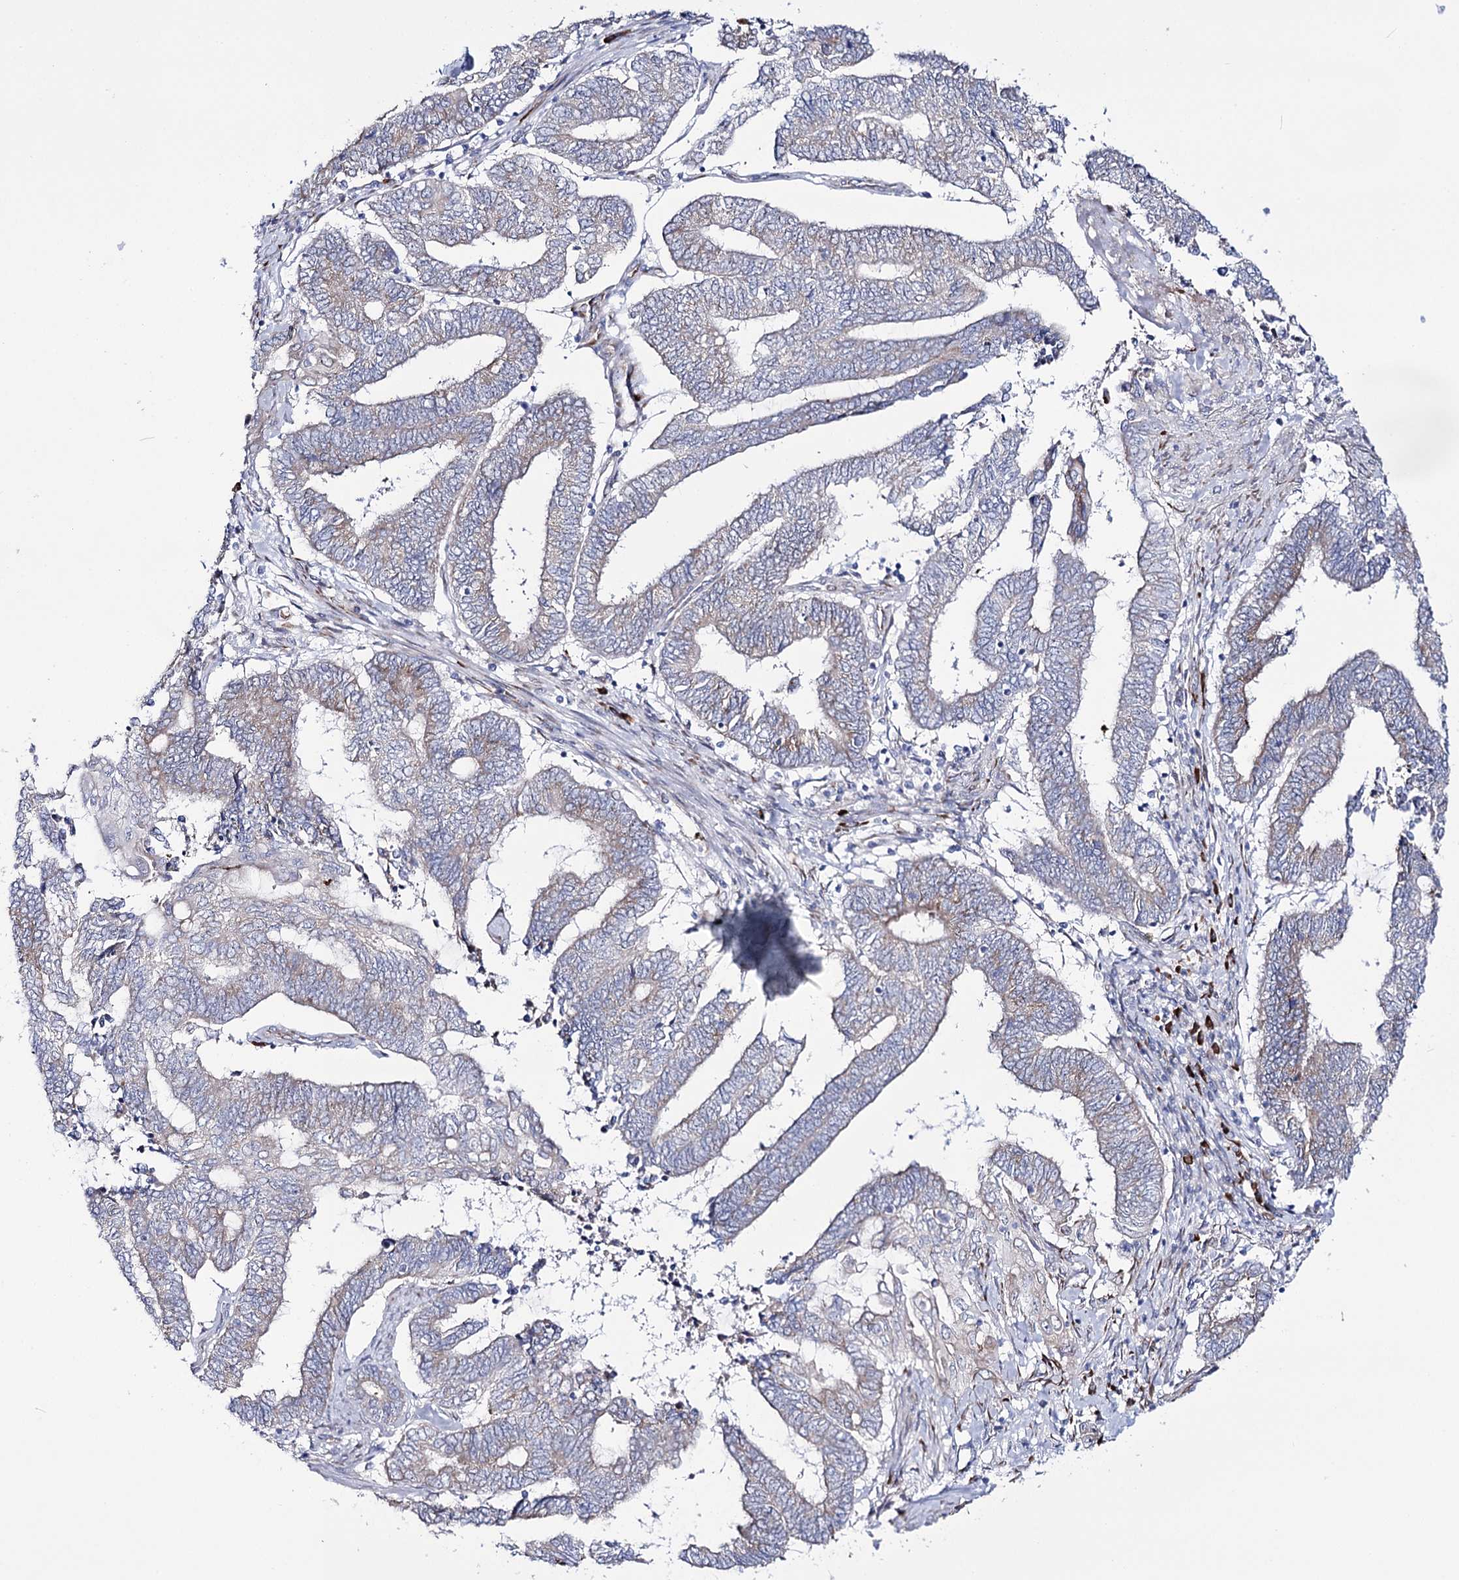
{"staining": {"intensity": "negative", "quantity": "none", "location": "none"}, "tissue": "endometrial cancer", "cell_type": "Tumor cells", "image_type": "cancer", "snomed": [{"axis": "morphology", "description": "Adenocarcinoma, NOS"}, {"axis": "topography", "description": "Uterus"}, {"axis": "topography", "description": "Endometrium"}], "caption": "Immunohistochemistry histopathology image of neoplastic tissue: endometrial adenocarcinoma stained with DAB (3,3'-diaminobenzidine) displays no significant protein positivity in tumor cells. (DAB (3,3'-diaminobenzidine) IHC with hematoxylin counter stain).", "gene": "METTL5", "patient": {"sex": "female", "age": 70}}